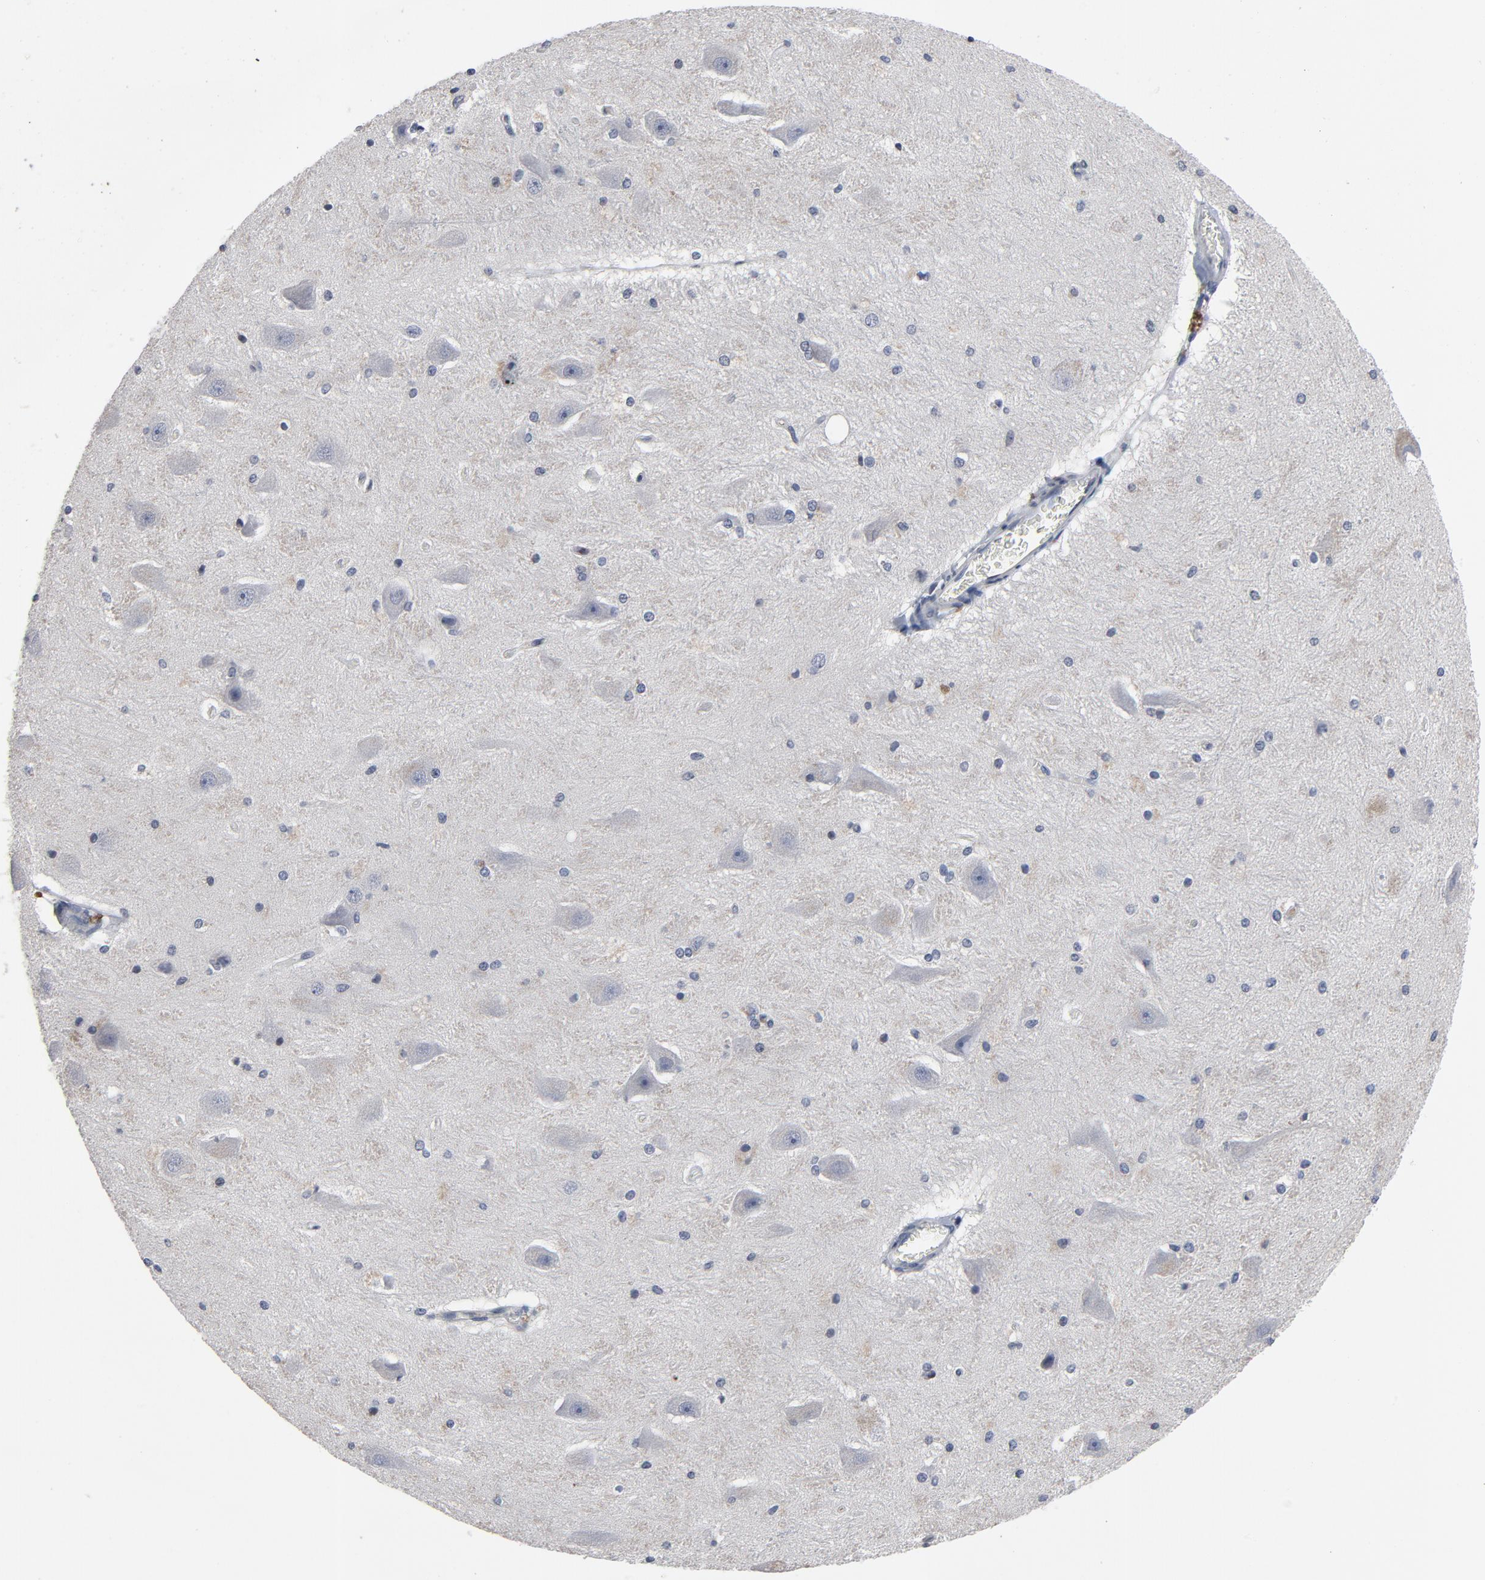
{"staining": {"intensity": "negative", "quantity": "none", "location": "none"}, "tissue": "hippocampus", "cell_type": "Glial cells", "image_type": "normal", "snomed": [{"axis": "morphology", "description": "Normal tissue, NOS"}, {"axis": "topography", "description": "Hippocampus"}], "caption": "There is no significant expression in glial cells of hippocampus. (DAB immunohistochemistry (IHC) visualized using brightfield microscopy, high magnification).", "gene": "TCL1A", "patient": {"sex": "female", "age": 19}}